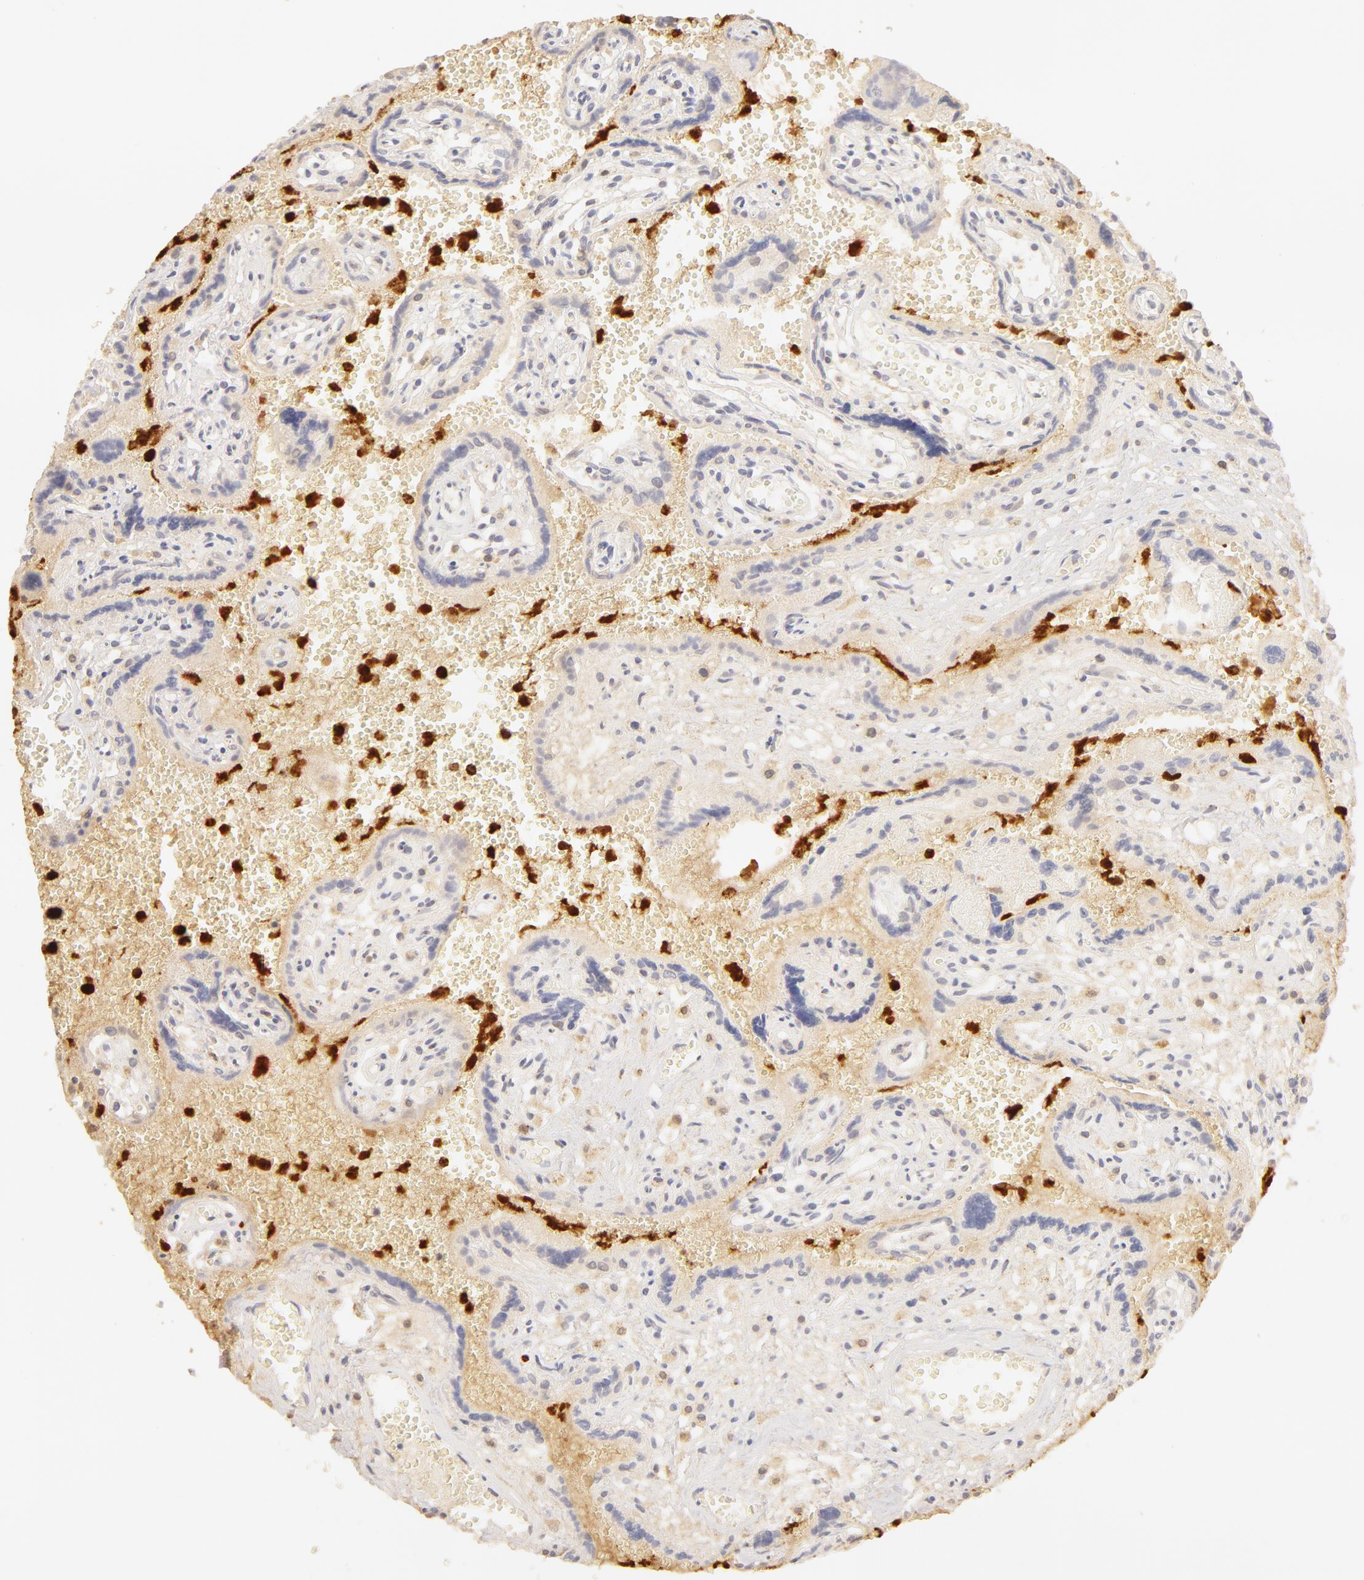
{"staining": {"intensity": "negative", "quantity": "none", "location": "none"}, "tissue": "placenta", "cell_type": "Decidual cells", "image_type": "normal", "snomed": [{"axis": "morphology", "description": "Normal tissue, NOS"}, {"axis": "topography", "description": "Placenta"}], "caption": "A photomicrograph of placenta stained for a protein demonstrates no brown staining in decidual cells. (Brightfield microscopy of DAB IHC at high magnification).", "gene": "C1R", "patient": {"sex": "female", "age": 40}}